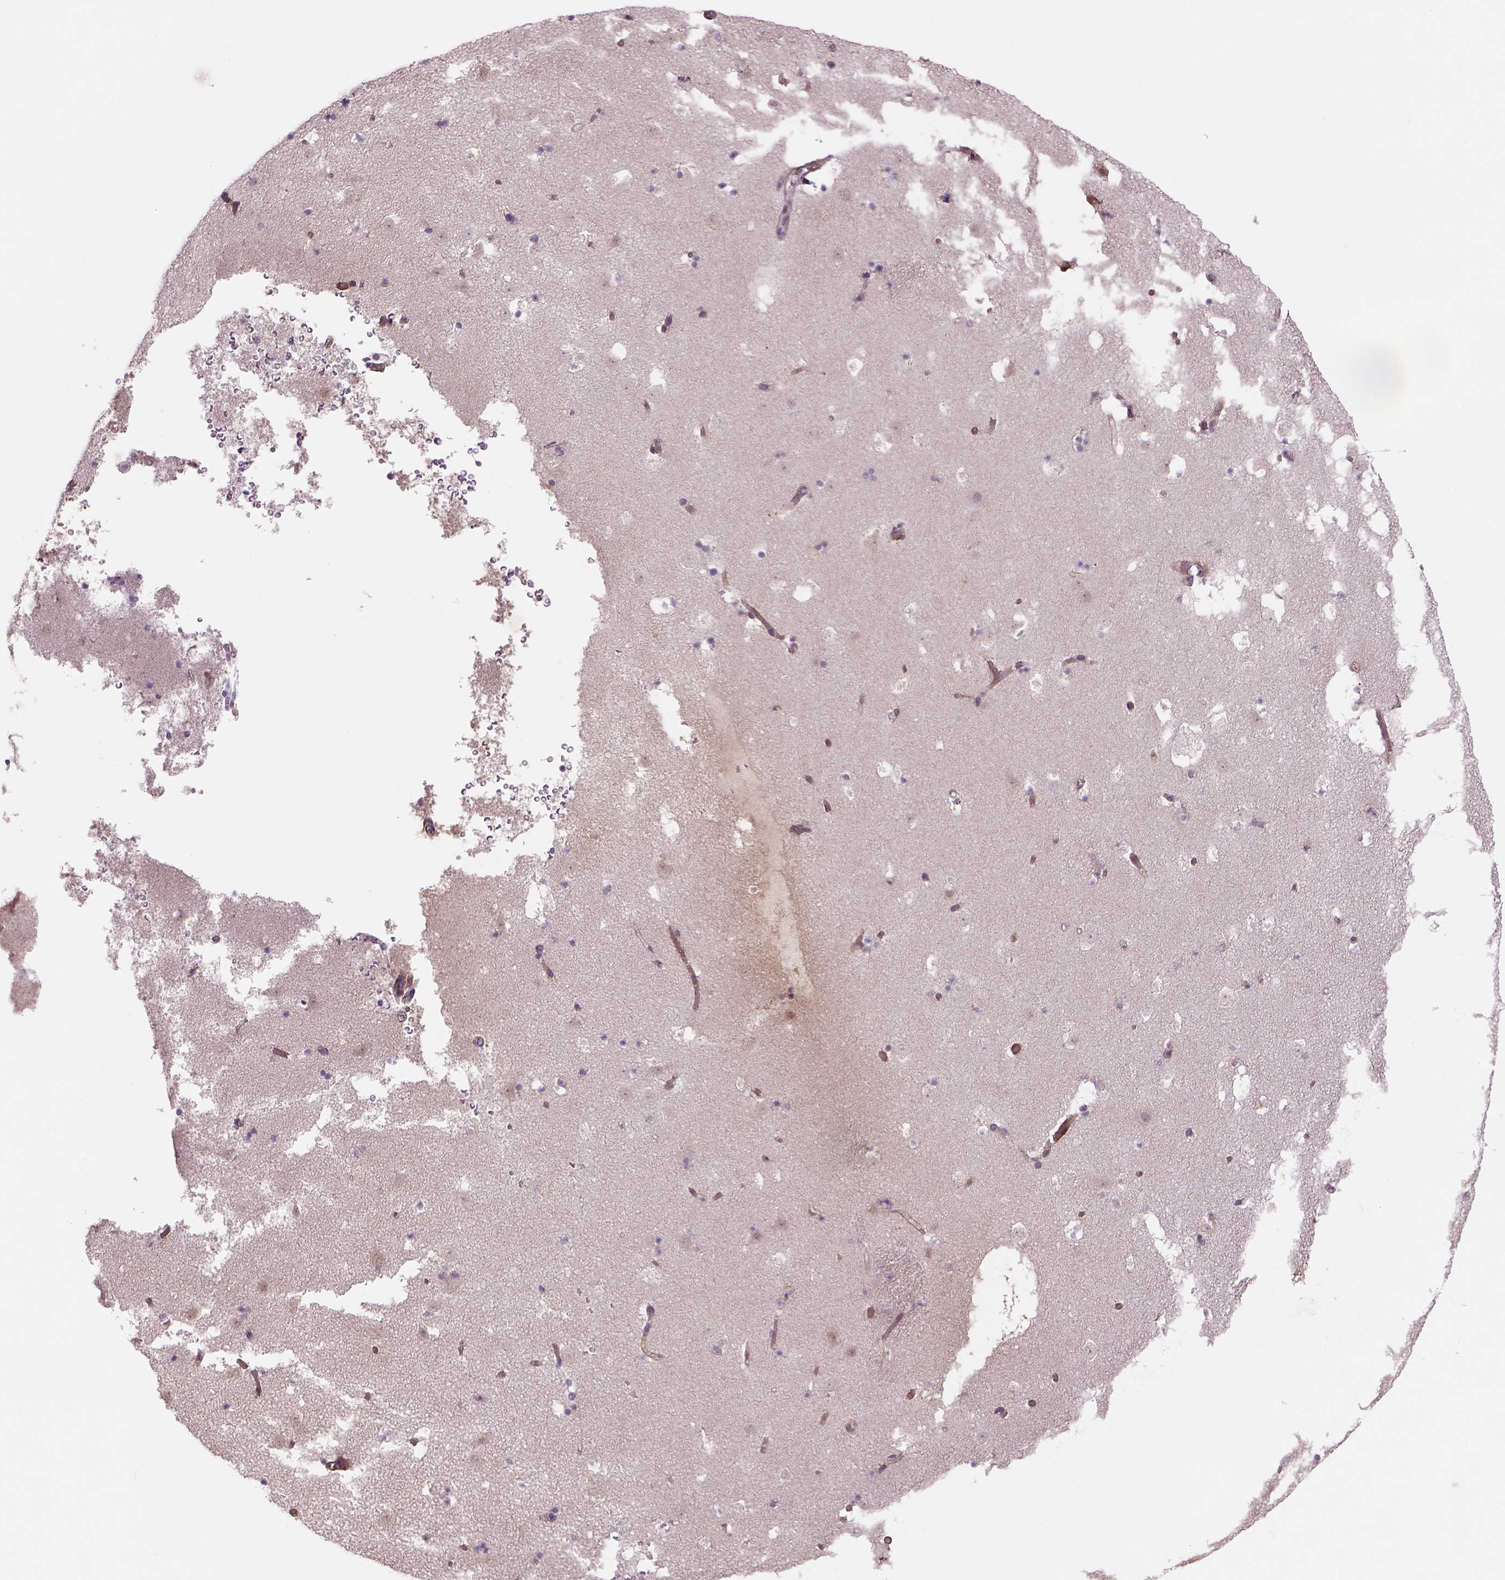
{"staining": {"intensity": "weak", "quantity": "<25%", "location": "cytoplasmic/membranous"}, "tissue": "caudate", "cell_type": "Glial cells", "image_type": "normal", "snomed": [{"axis": "morphology", "description": "Normal tissue, NOS"}, {"axis": "topography", "description": "Lateral ventricle wall"}], "caption": "Protein analysis of unremarkable caudate displays no significant positivity in glial cells.", "gene": "ADGRV1", "patient": {"sex": "female", "age": 42}}